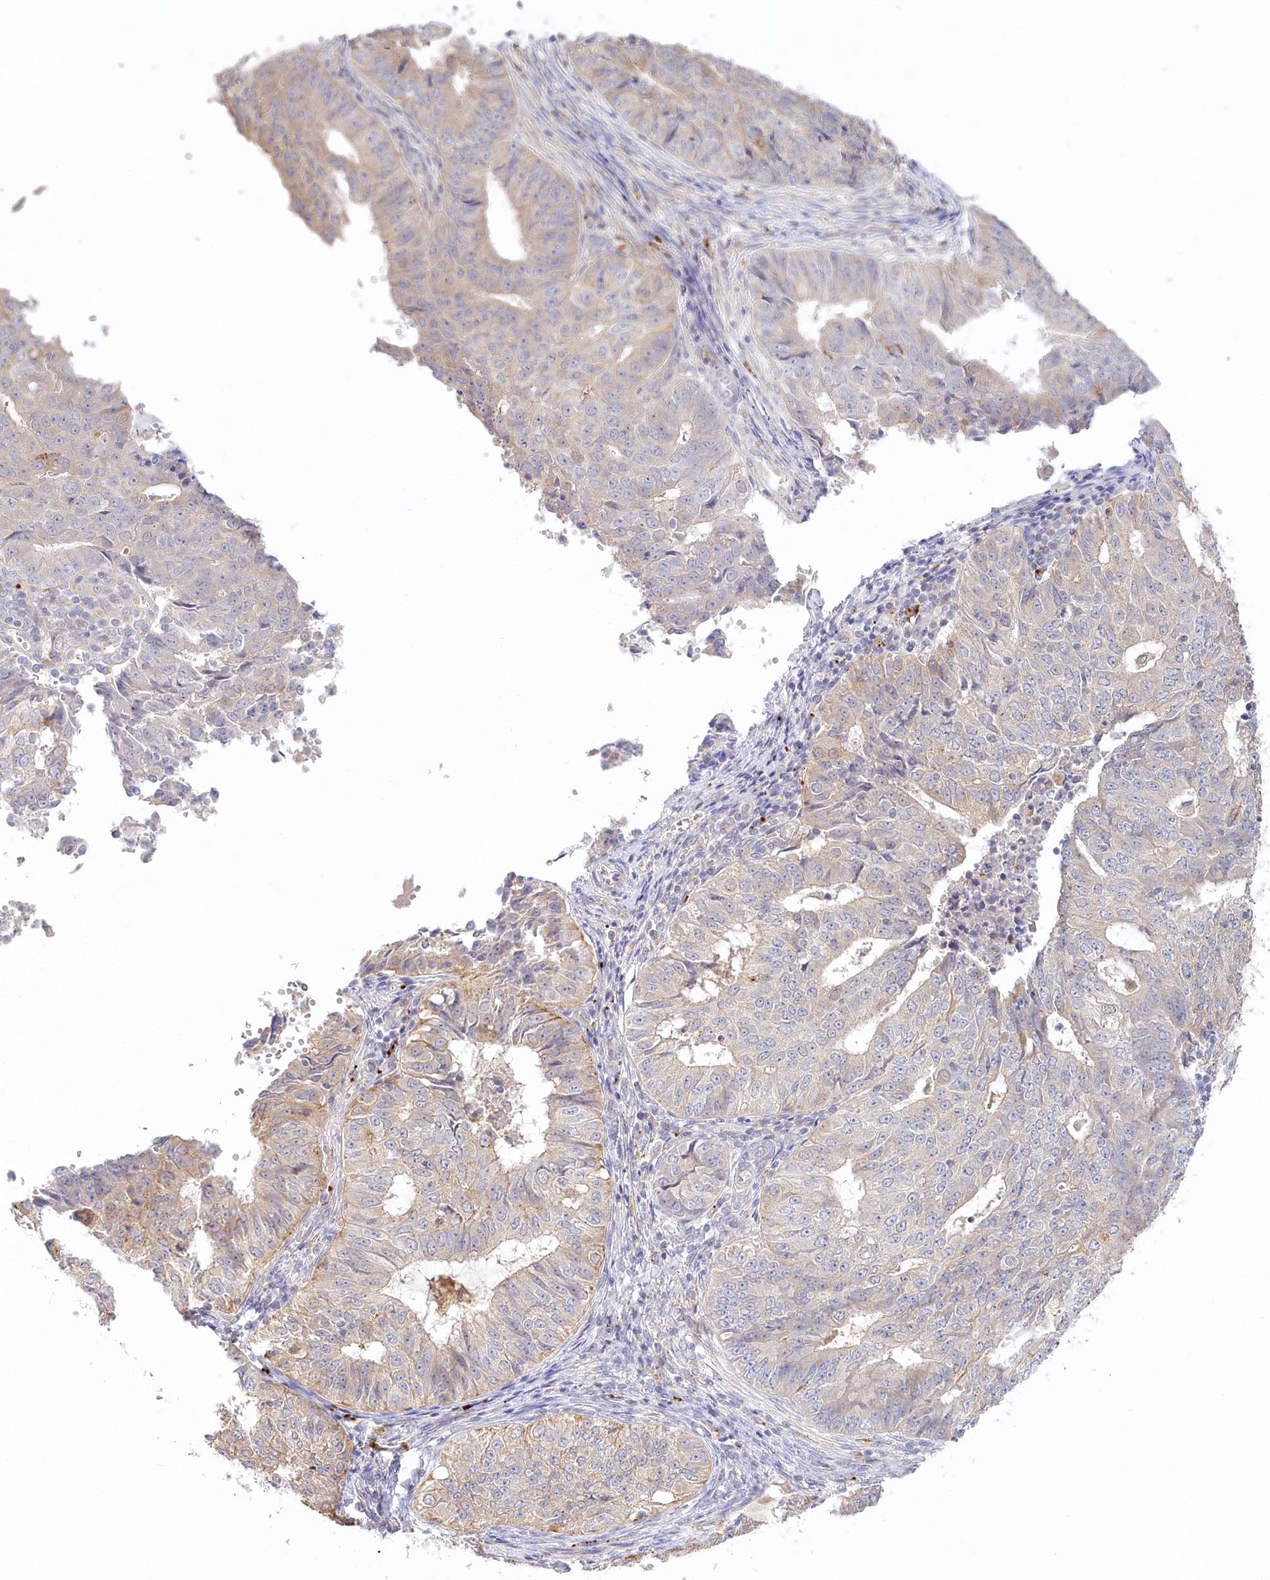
{"staining": {"intensity": "weak", "quantity": "<25%", "location": "cytoplasmic/membranous"}, "tissue": "endometrial cancer", "cell_type": "Tumor cells", "image_type": "cancer", "snomed": [{"axis": "morphology", "description": "Adenocarcinoma, NOS"}, {"axis": "topography", "description": "Endometrium"}], "caption": "The IHC photomicrograph has no significant expression in tumor cells of endometrial cancer (adenocarcinoma) tissue. (DAB immunohistochemistry (IHC), high magnification).", "gene": "VSIG1", "patient": {"sex": "female", "age": 32}}